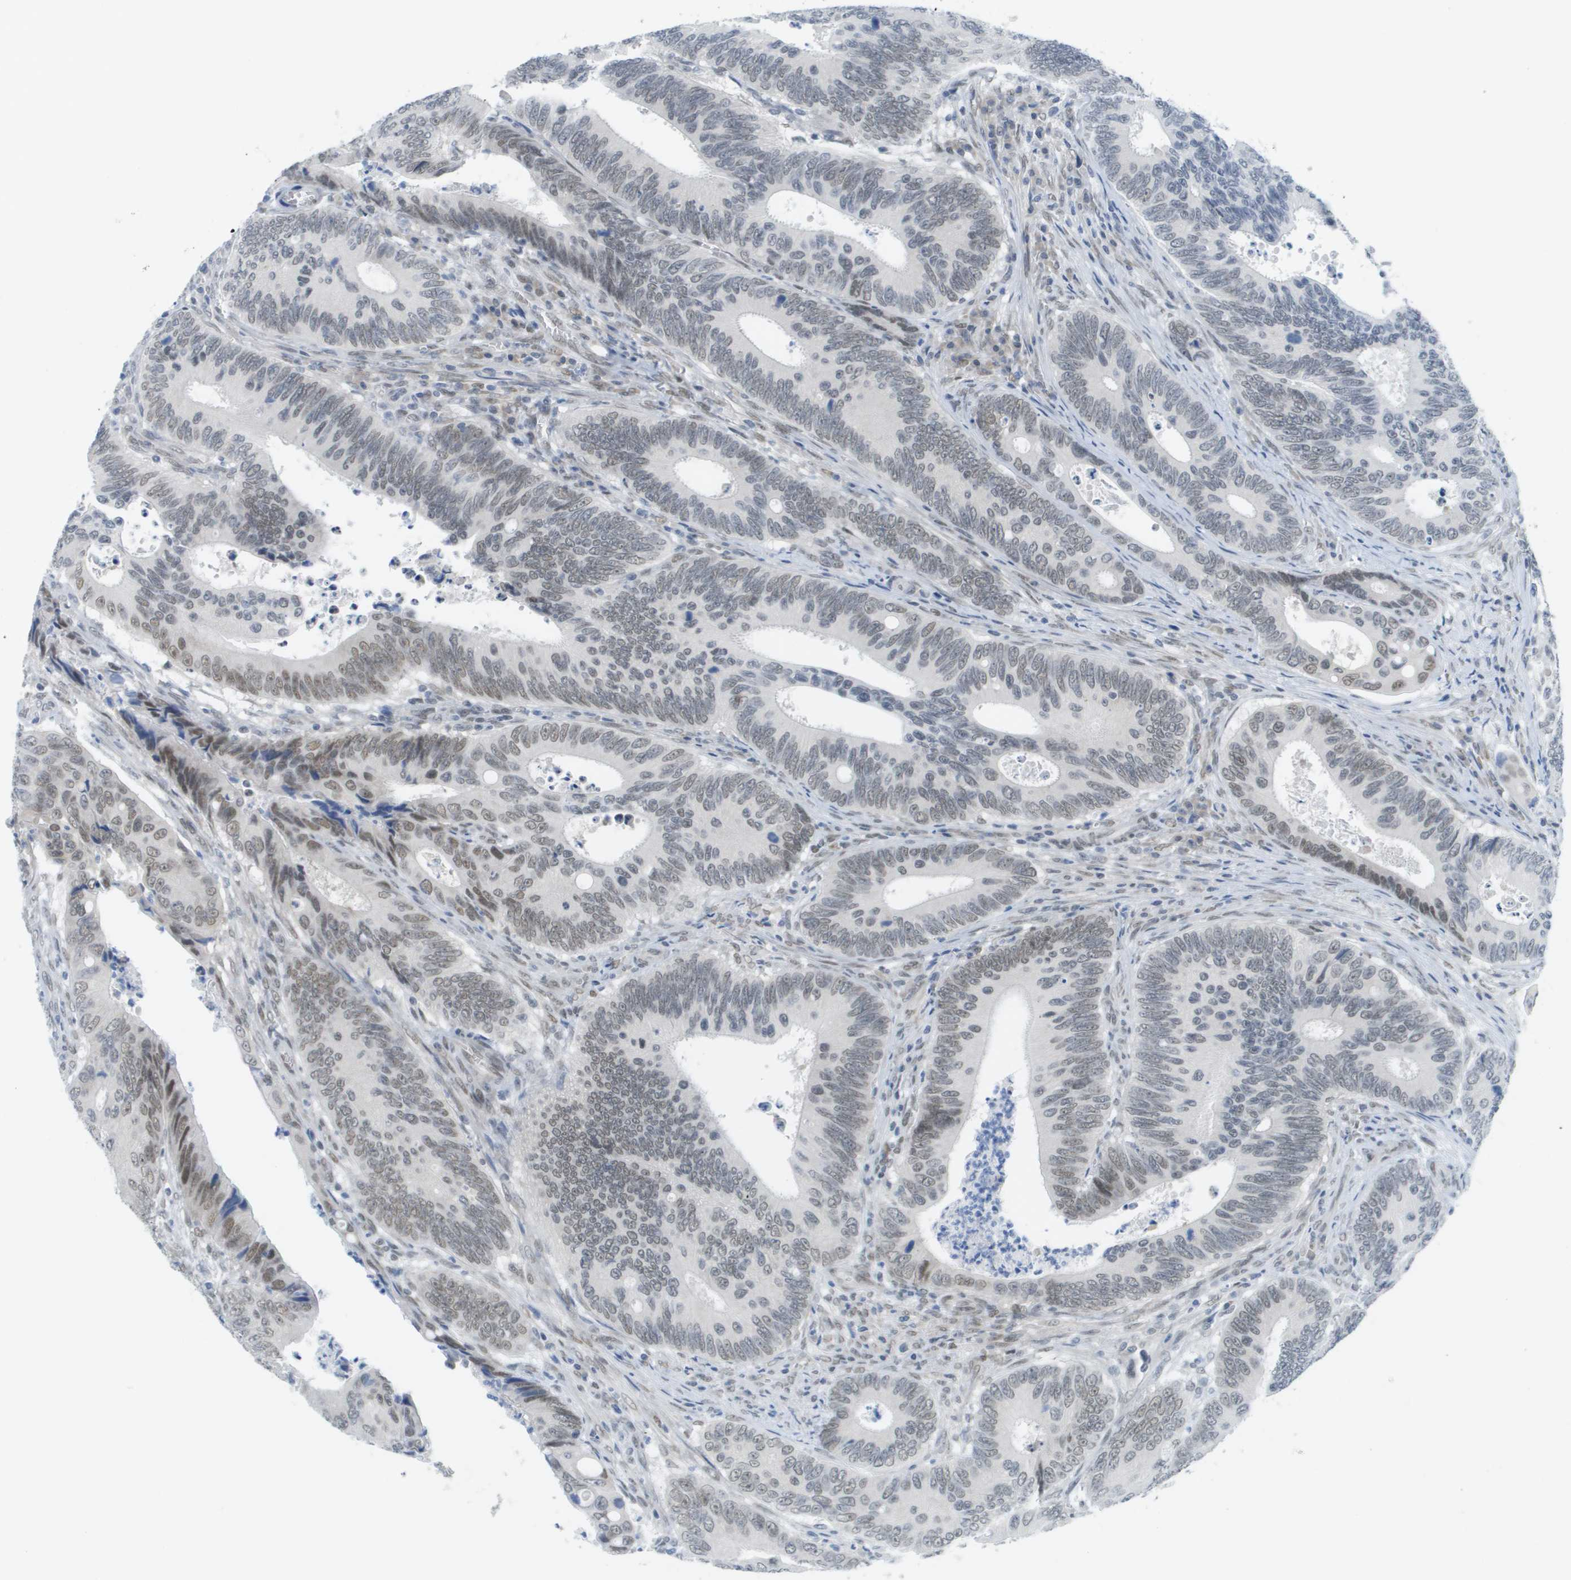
{"staining": {"intensity": "weak", "quantity": "<25%", "location": "nuclear"}, "tissue": "colorectal cancer", "cell_type": "Tumor cells", "image_type": "cancer", "snomed": [{"axis": "morphology", "description": "Inflammation, NOS"}, {"axis": "morphology", "description": "Adenocarcinoma, NOS"}, {"axis": "topography", "description": "Colon"}], "caption": "Immunohistochemistry (IHC) of colorectal cancer exhibits no expression in tumor cells.", "gene": "ARID1B", "patient": {"sex": "male", "age": 72}}